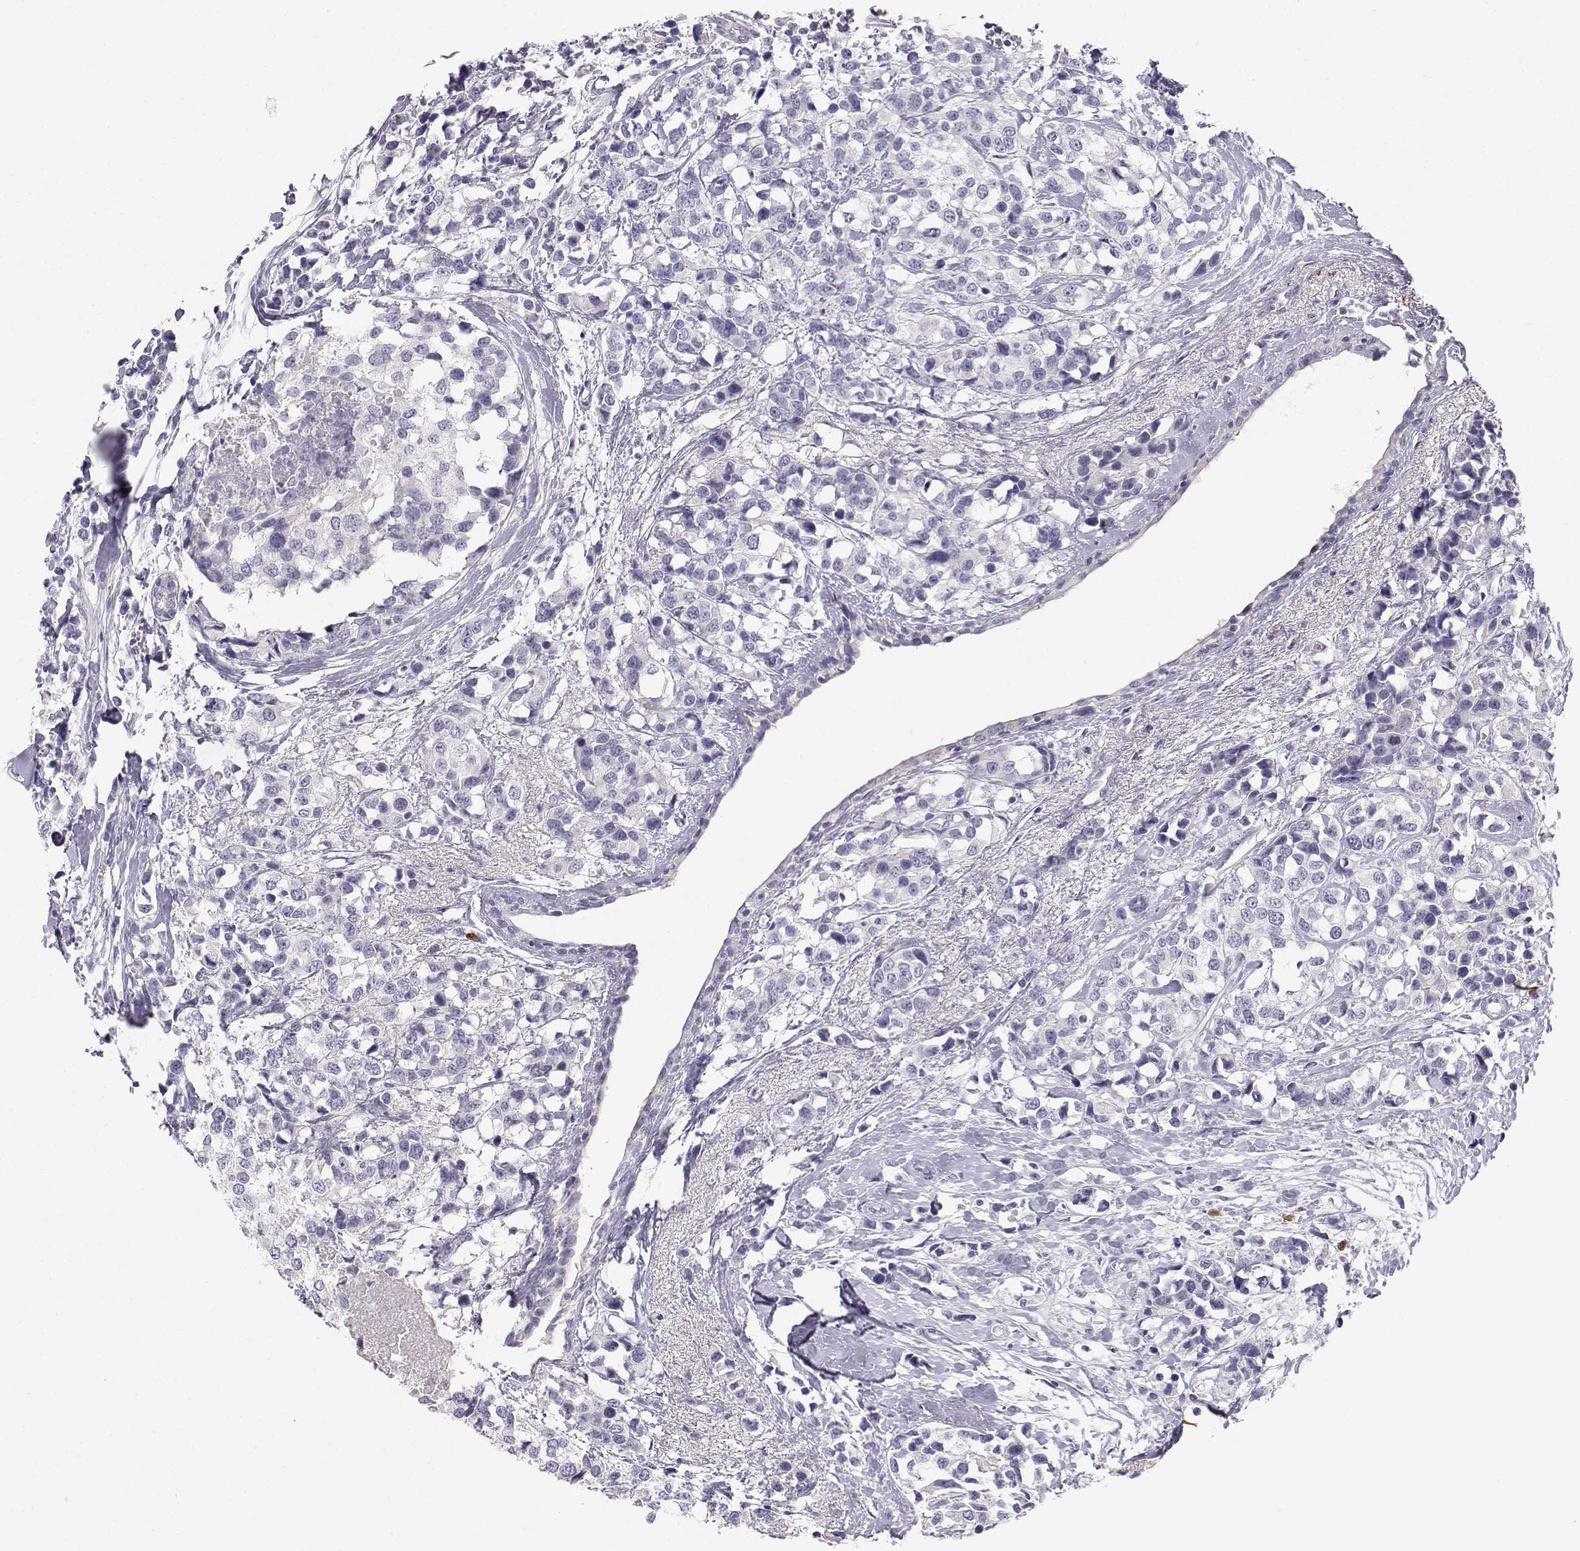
{"staining": {"intensity": "negative", "quantity": "none", "location": "none"}, "tissue": "breast cancer", "cell_type": "Tumor cells", "image_type": "cancer", "snomed": [{"axis": "morphology", "description": "Lobular carcinoma"}, {"axis": "topography", "description": "Breast"}], "caption": "The image exhibits no significant positivity in tumor cells of breast cancer (lobular carcinoma).", "gene": "CDHR1", "patient": {"sex": "female", "age": 59}}